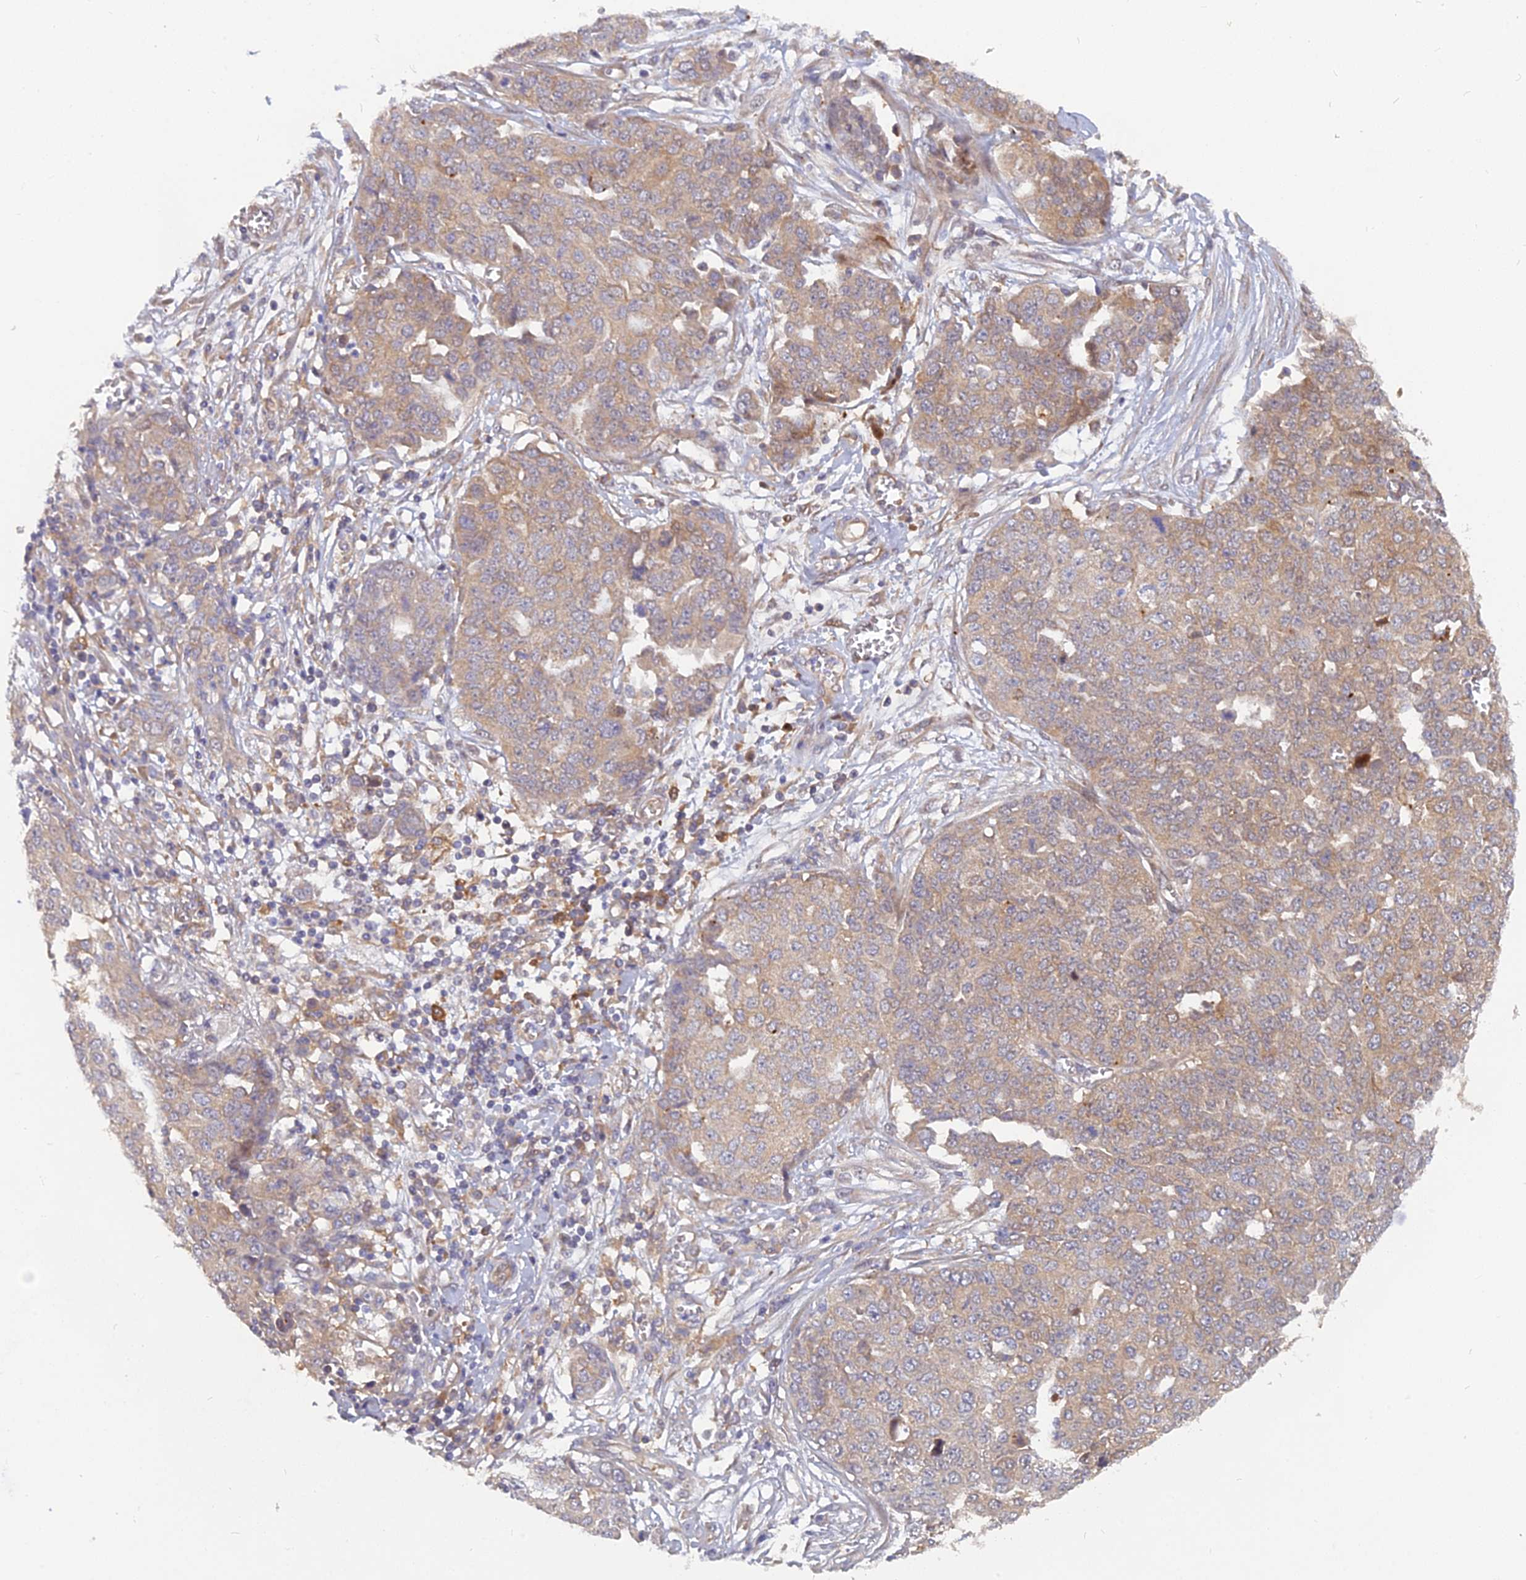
{"staining": {"intensity": "weak", "quantity": ">75%", "location": "cytoplasmic/membranous"}, "tissue": "ovarian cancer", "cell_type": "Tumor cells", "image_type": "cancer", "snomed": [{"axis": "morphology", "description": "Cystadenocarcinoma, serous, NOS"}, {"axis": "topography", "description": "Soft tissue"}, {"axis": "topography", "description": "Ovary"}], "caption": "Immunohistochemical staining of ovarian cancer (serous cystadenocarcinoma) exhibits weak cytoplasmic/membranous protein expression in about >75% of tumor cells.", "gene": "ARL2BP", "patient": {"sex": "female", "age": 57}}